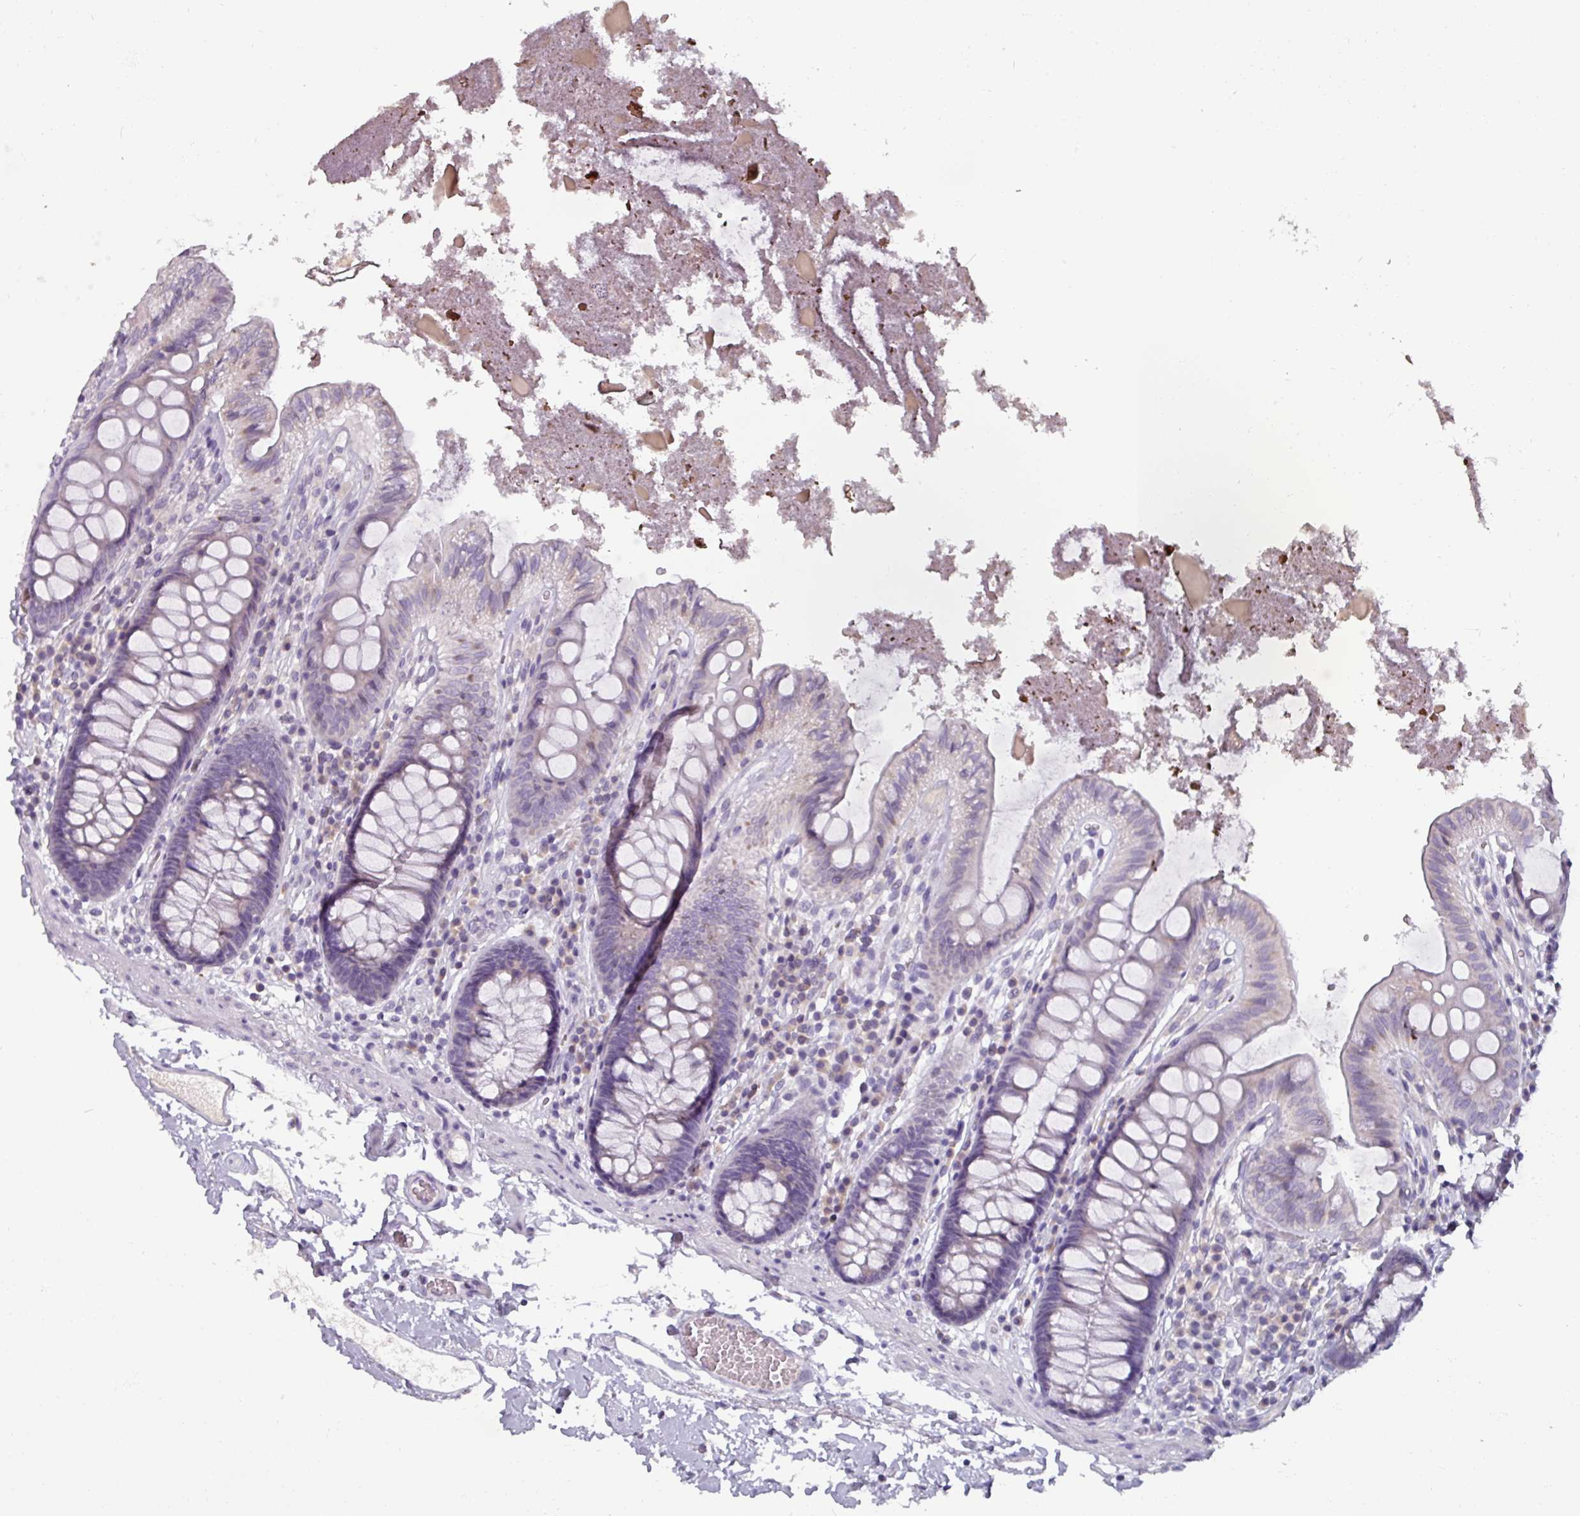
{"staining": {"intensity": "negative", "quantity": "none", "location": "none"}, "tissue": "colon", "cell_type": "Endothelial cells", "image_type": "normal", "snomed": [{"axis": "morphology", "description": "Normal tissue, NOS"}, {"axis": "topography", "description": "Colon"}], "caption": "Human colon stained for a protein using IHC shows no positivity in endothelial cells.", "gene": "SMIM11", "patient": {"sex": "male", "age": 84}}